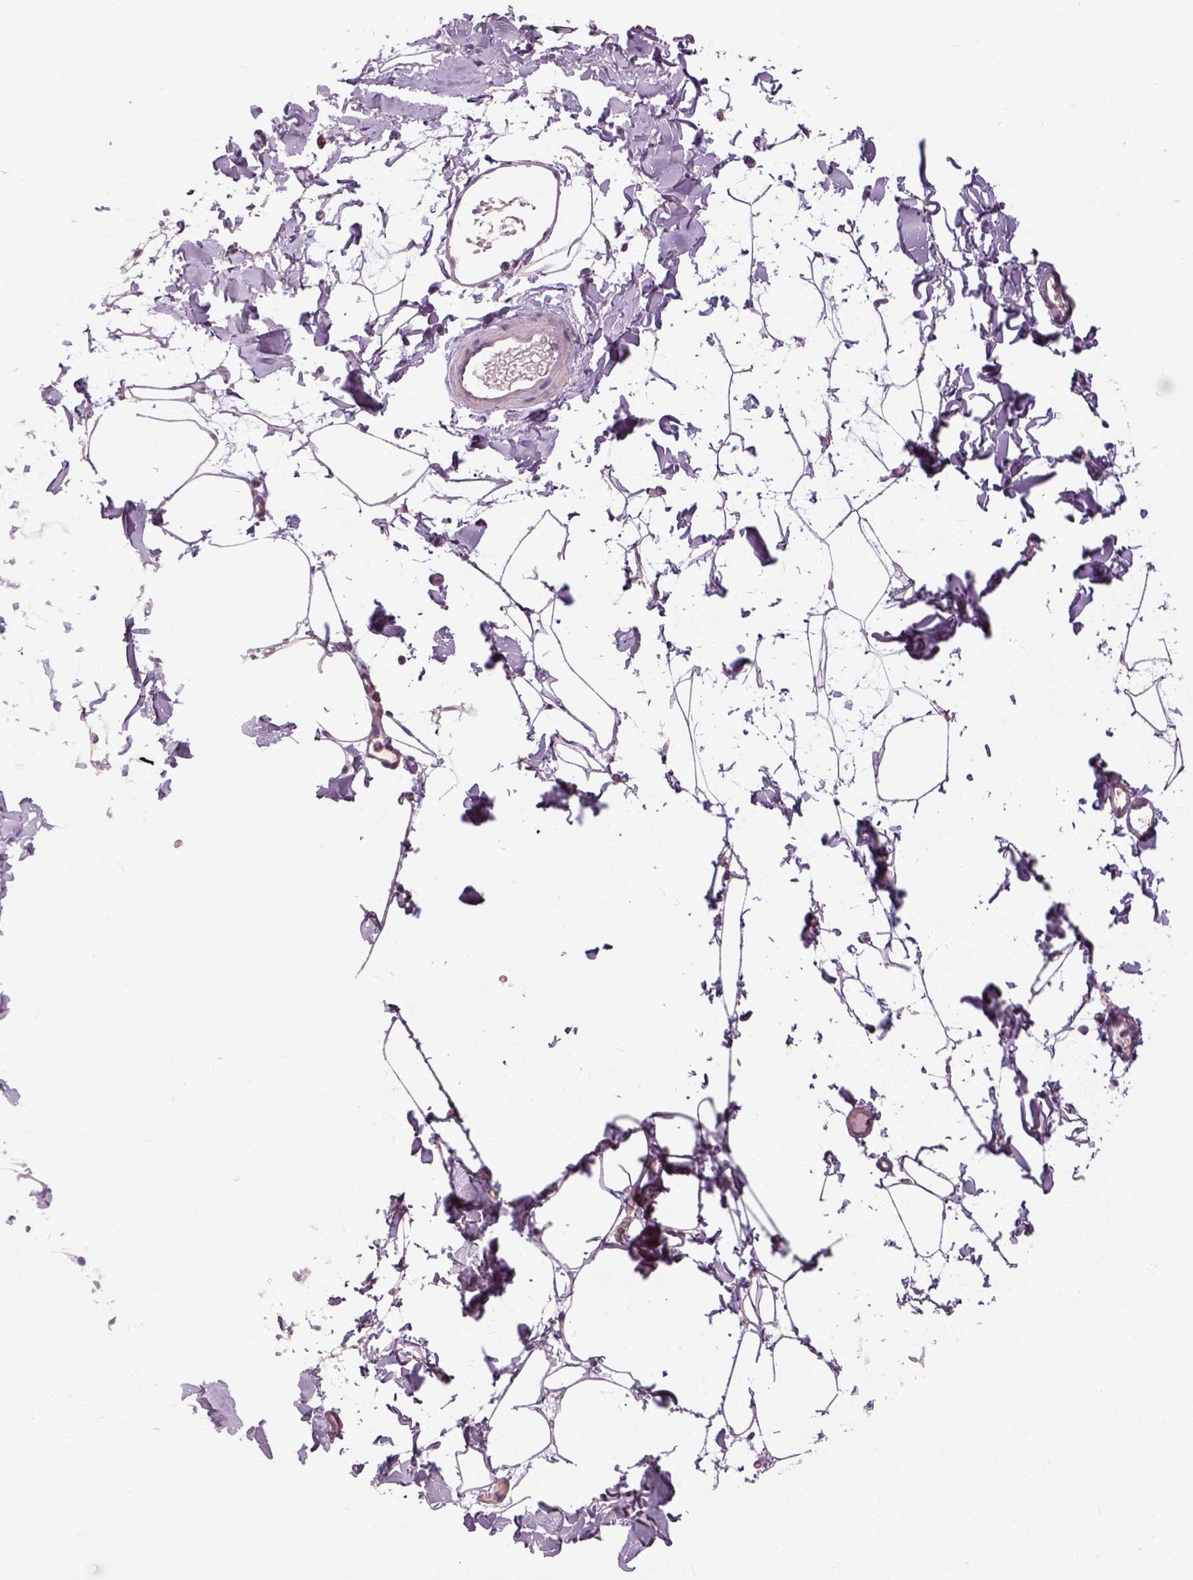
{"staining": {"intensity": "negative", "quantity": "none", "location": "none"}, "tissue": "adipose tissue", "cell_type": "Adipocytes", "image_type": "normal", "snomed": [{"axis": "morphology", "description": "Normal tissue, NOS"}, {"axis": "topography", "description": "Gallbladder"}, {"axis": "topography", "description": "Peripheral nerve tissue"}], "caption": "Immunohistochemistry of unremarkable human adipose tissue demonstrates no staining in adipocytes.", "gene": "NECAB1", "patient": {"sex": "female", "age": 45}}